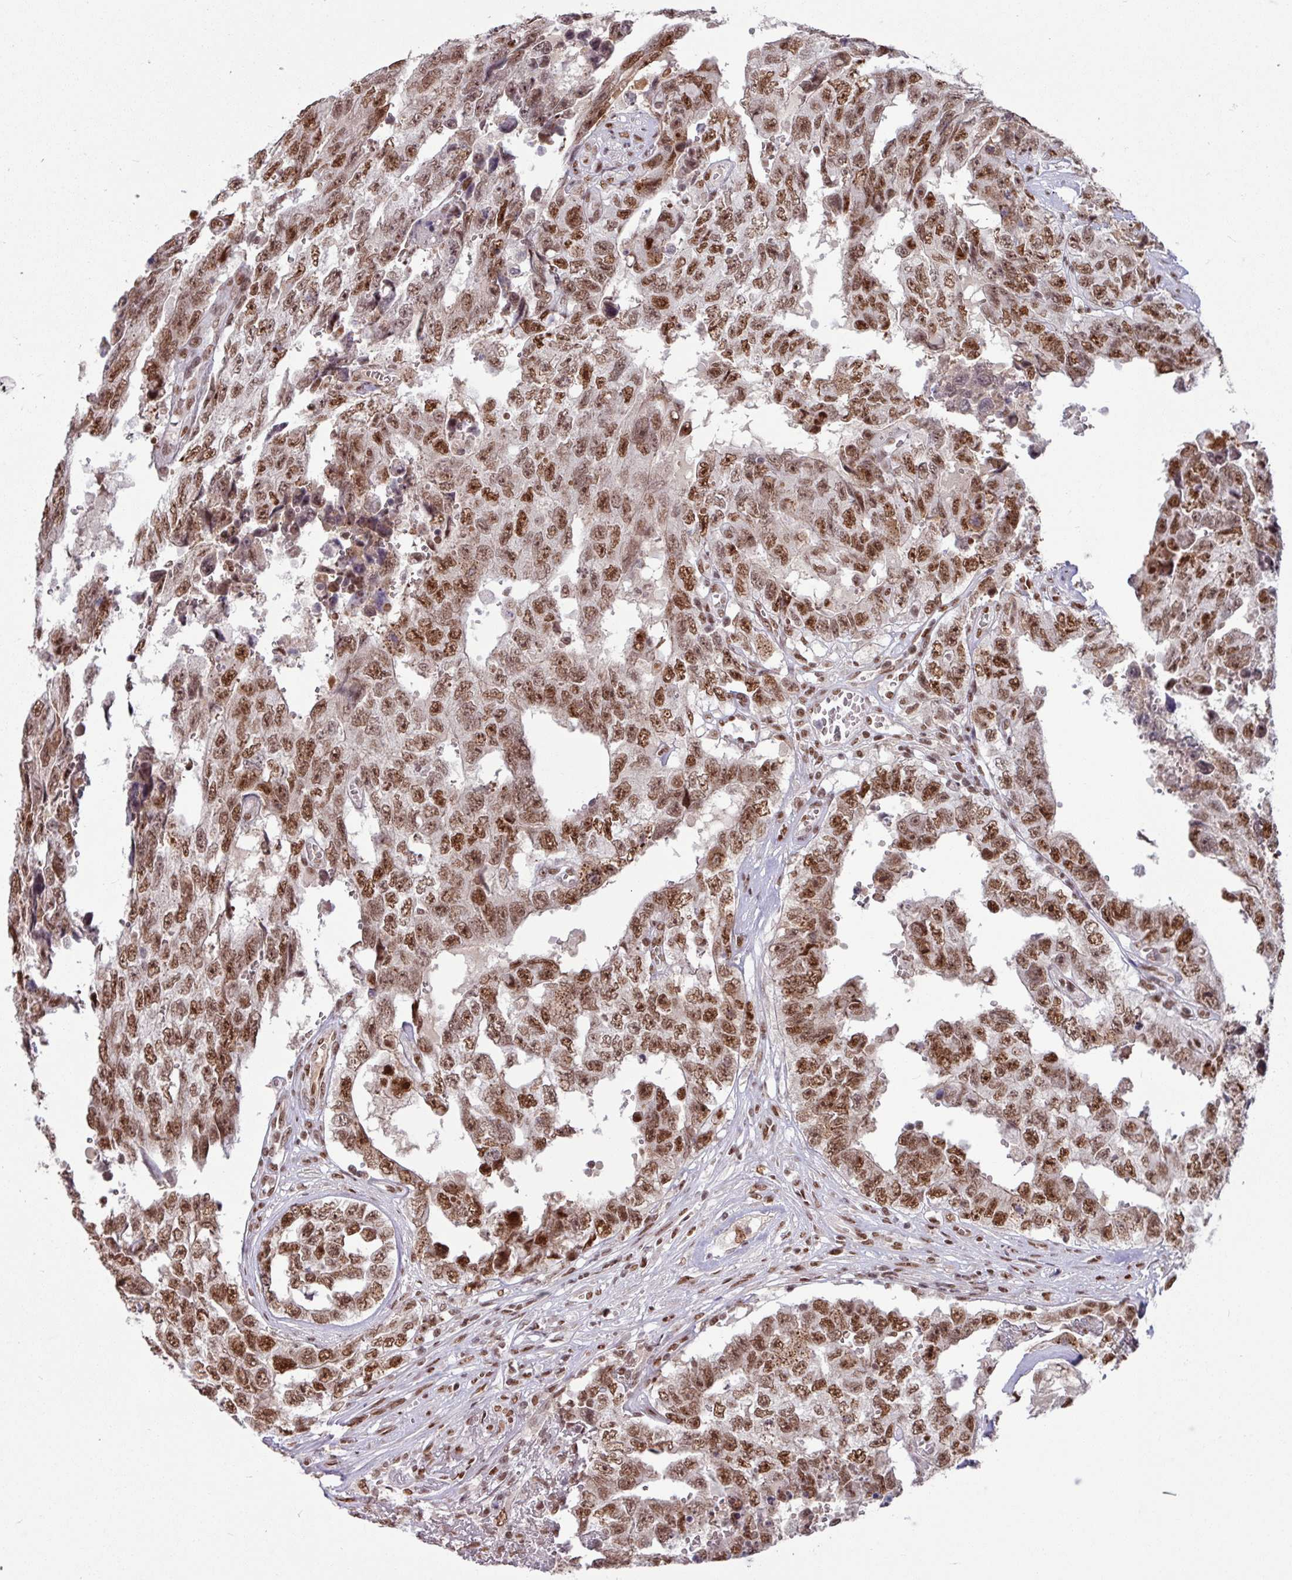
{"staining": {"intensity": "strong", "quantity": ">75%", "location": "nuclear"}, "tissue": "testis cancer", "cell_type": "Tumor cells", "image_type": "cancer", "snomed": [{"axis": "morphology", "description": "Normal tissue, NOS"}, {"axis": "morphology", "description": "Carcinoma, Embryonal, NOS"}, {"axis": "topography", "description": "Testis"}, {"axis": "topography", "description": "Epididymis"}], "caption": "IHC staining of testis cancer (embryonal carcinoma), which reveals high levels of strong nuclear positivity in approximately >75% of tumor cells indicating strong nuclear protein staining. The staining was performed using DAB (3,3'-diaminobenzidine) (brown) for protein detection and nuclei were counterstained in hematoxylin (blue).", "gene": "TDG", "patient": {"sex": "male", "age": 25}}